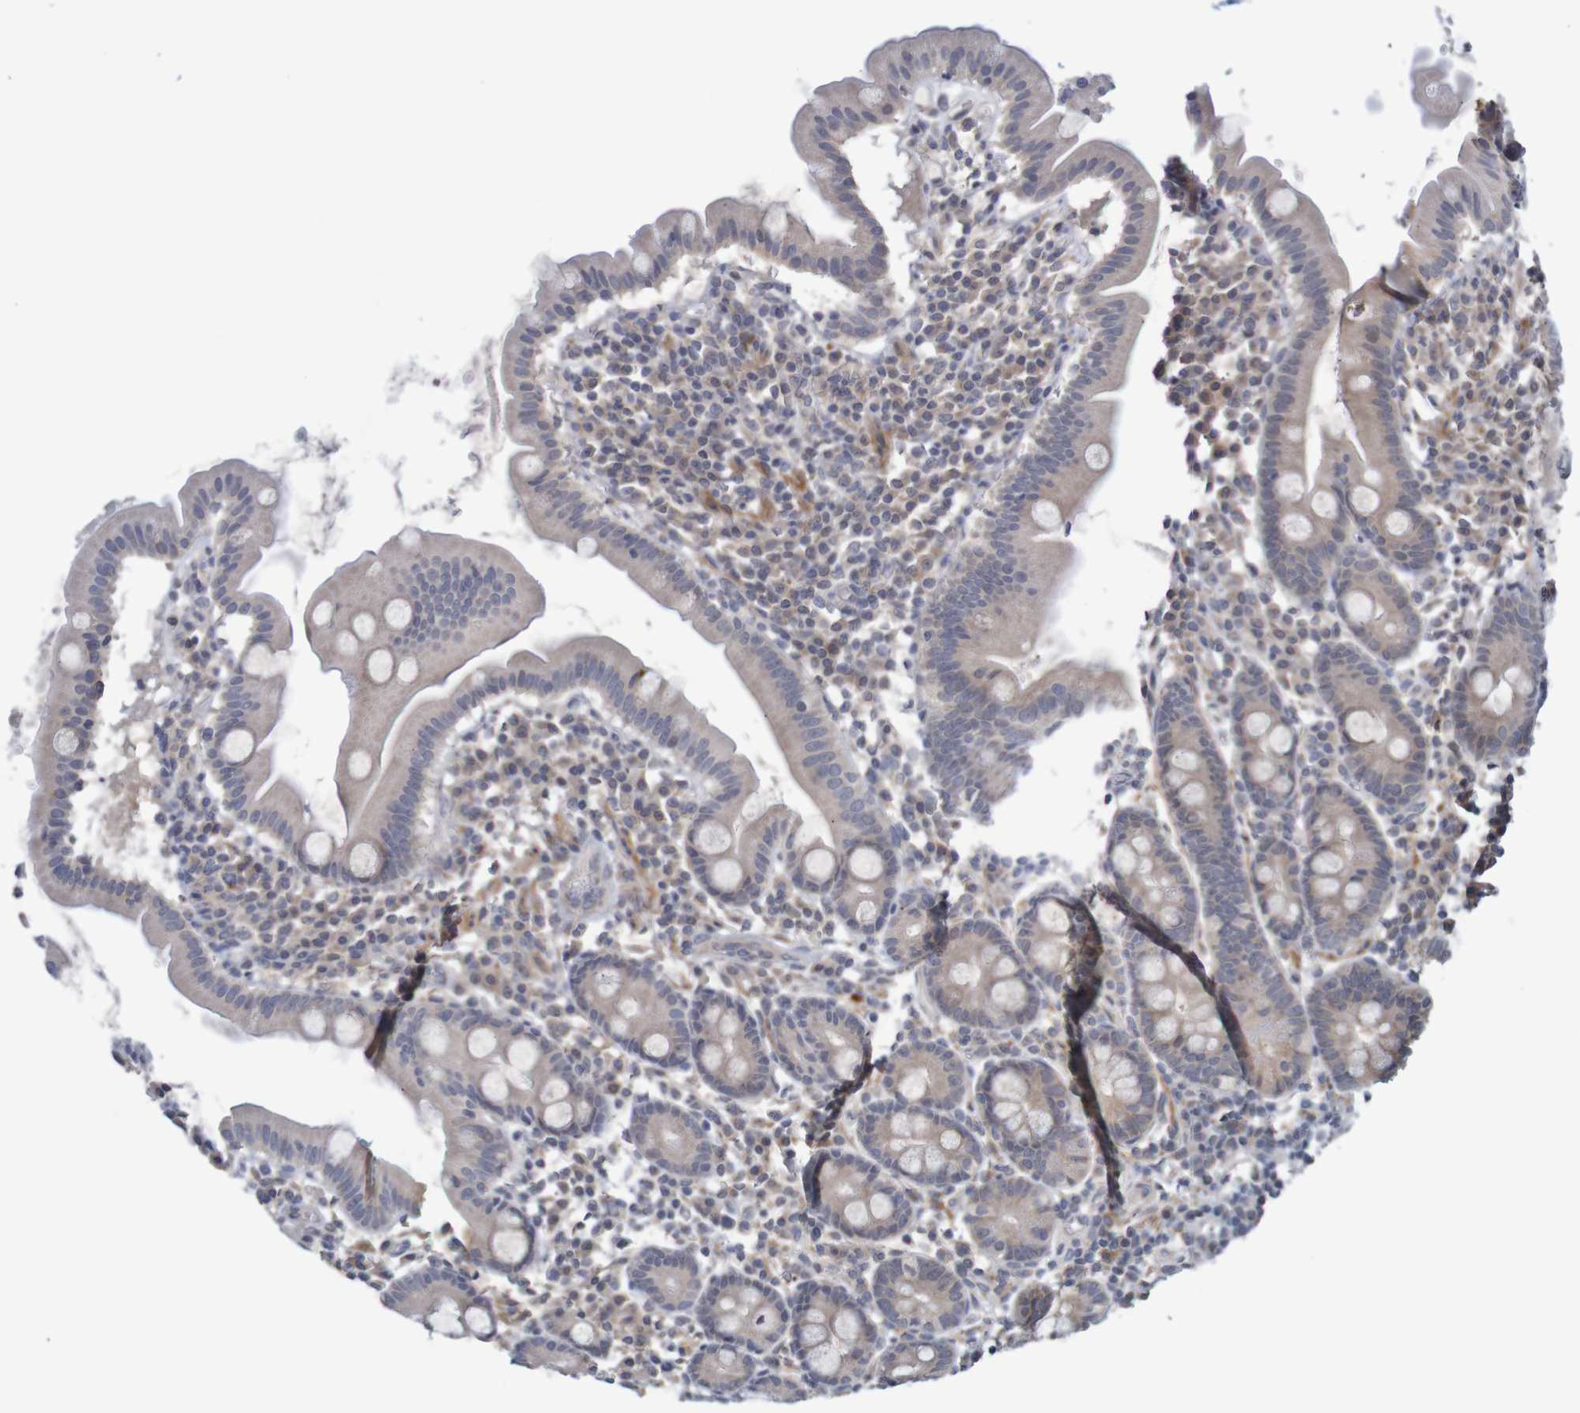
{"staining": {"intensity": "weak", "quantity": ">75%", "location": "cytoplasmic/membranous"}, "tissue": "duodenum", "cell_type": "Glandular cells", "image_type": "normal", "snomed": [{"axis": "morphology", "description": "Normal tissue, NOS"}, {"axis": "topography", "description": "Duodenum"}], "caption": "This photomicrograph exhibits immunohistochemistry staining of unremarkable duodenum, with low weak cytoplasmic/membranous staining in approximately >75% of glandular cells.", "gene": "ANKK1", "patient": {"sex": "male", "age": 50}}